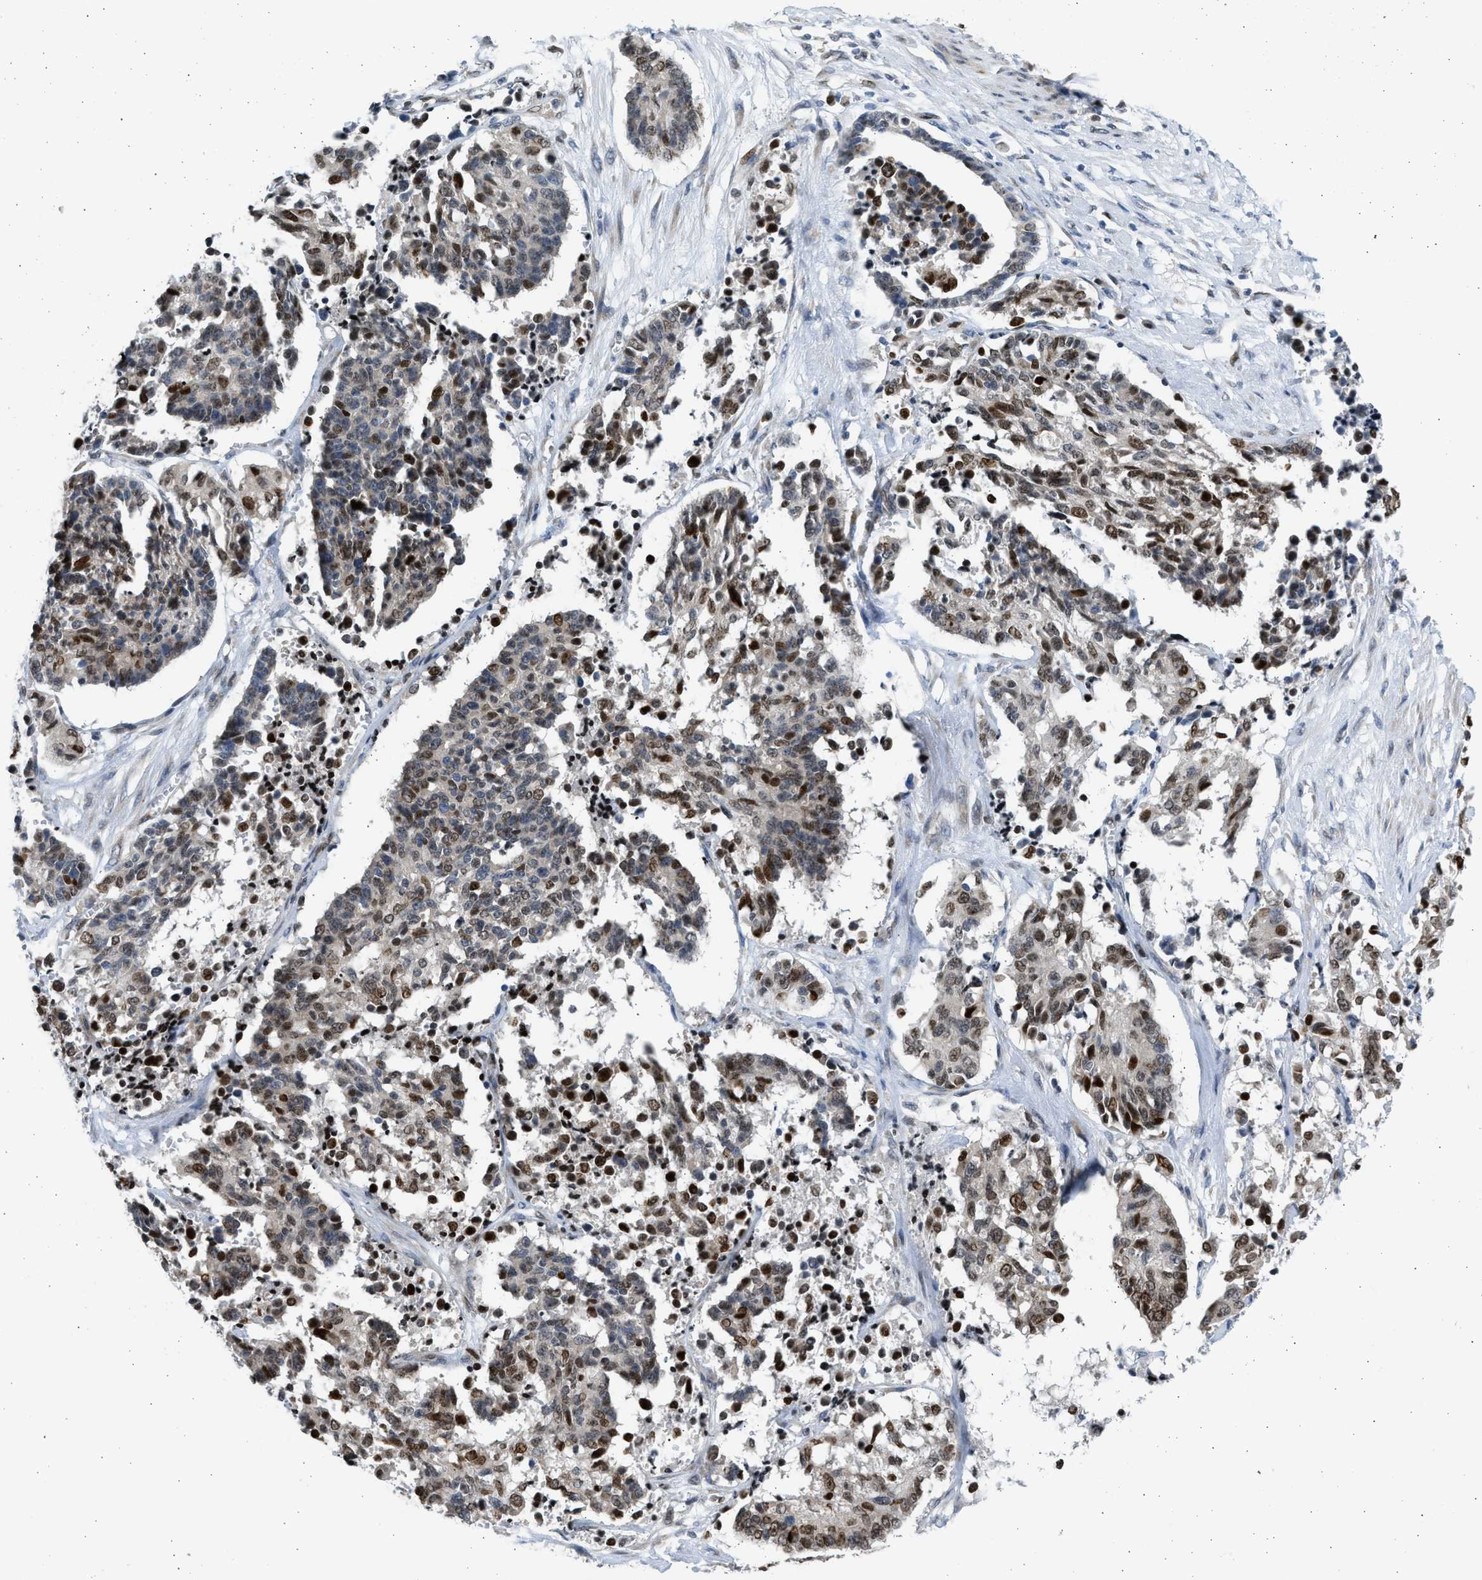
{"staining": {"intensity": "moderate", "quantity": "25%-75%", "location": "nuclear"}, "tissue": "cervical cancer", "cell_type": "Tumor cells", "image_type": "cancer", "snomed": [{"axis": "morphology", "description": "Squamous cell carcinoma, NOS"}, {"axis": "topography", "description": "Cervix"}], "caption": "A brown stain labels moderate nuclear staining of a protein in cervical cancer tumor cells.", "gene": "HMGN3", "patient": {"sex": "female", "age": 35}}